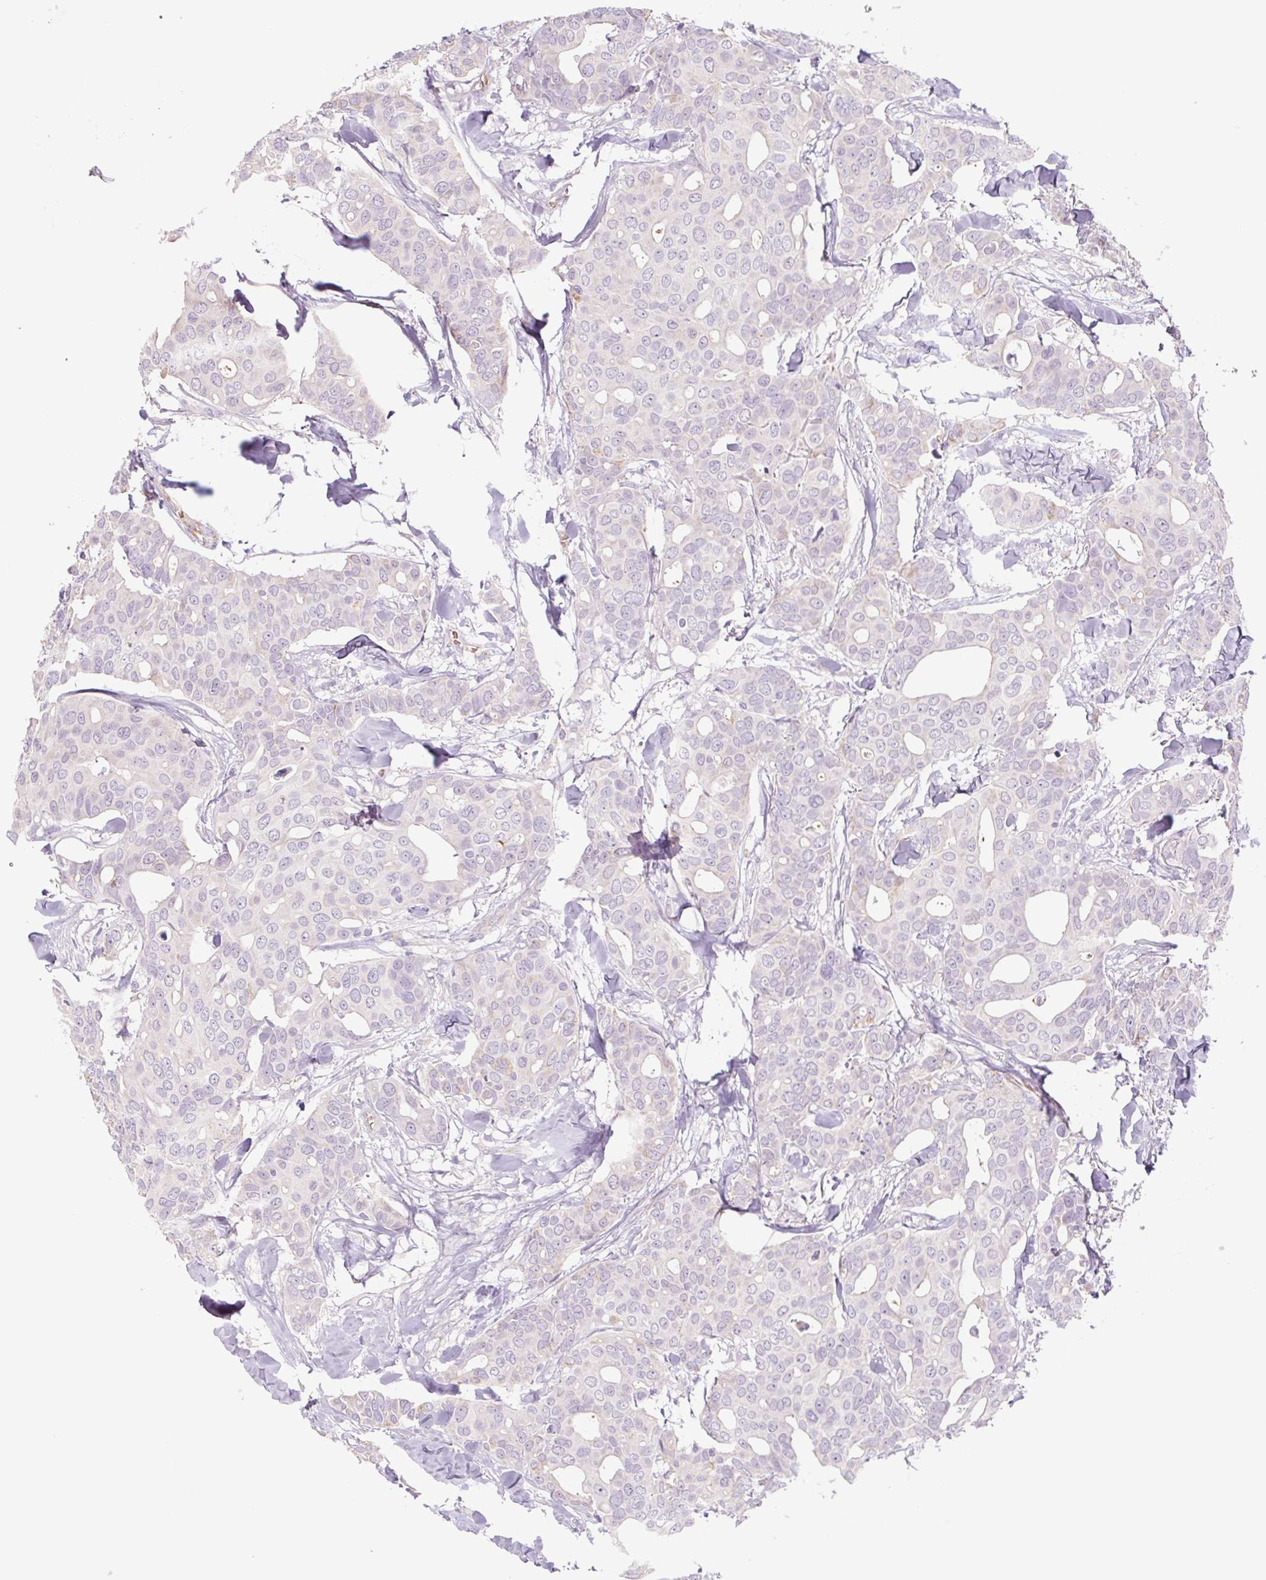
{"staining": {"intensity": "negative", "quantity": "none", "location": "none"}, "tissue": "breast cancer", "cell_type": "Tumor cells", "image_type": "cancer", "snomed": [{"axis": "morphology", "description": "Duct carcinoma"}, {"axis": "topography", "description": "Breast"}], "caption": "The image demonstrates no staining of tumor cells in breast cancer (invasive ductal carcinoma). Brightfield microscopy of immunohistochemistry (IHC) stained with DAB (brown) and hematoxylin (blue), captured at high magnification.", "gene": "IGFL3", "patient": {"sex": "female", "age": 54}}